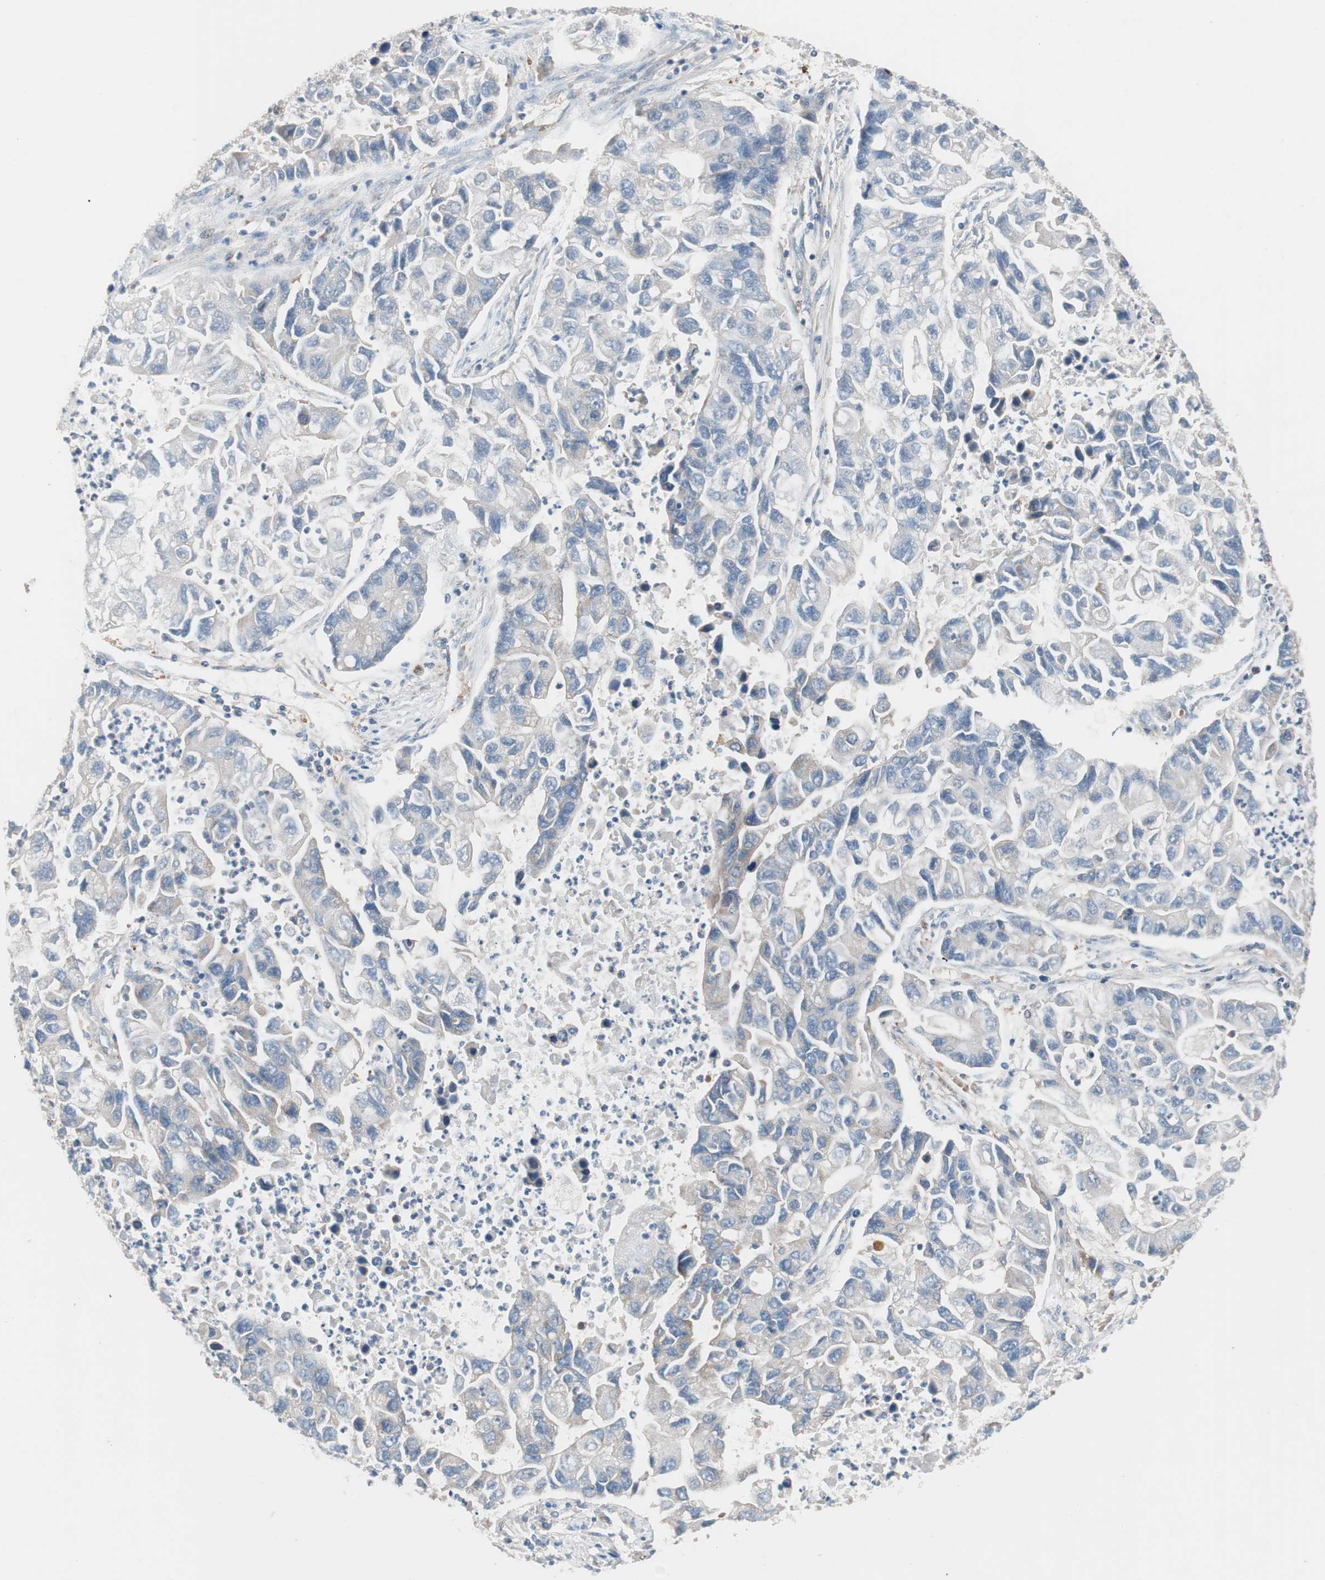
{"staining": {"intensity": "weak", "quantity": "25%-75%", "location": "cytoplasmic/membranous"}, "tissue": "lung cancer", "cell_type": "Tumor cells", "image_type": "cancer", "snomed": [{"axis": "morphology", "description": "Adenocarcinoma, NOS"}, {"axis": "topography", "description": "Lung"}], "caption": "Human lung cancer (adenocarcinoma) stained with a brown dye exhibits weak cytoplasmic/membranous positive expression in approximately 25%-75% of tumor cells.", "gene": "FAAH", "patient": {"sex": "female", "age": 51}}